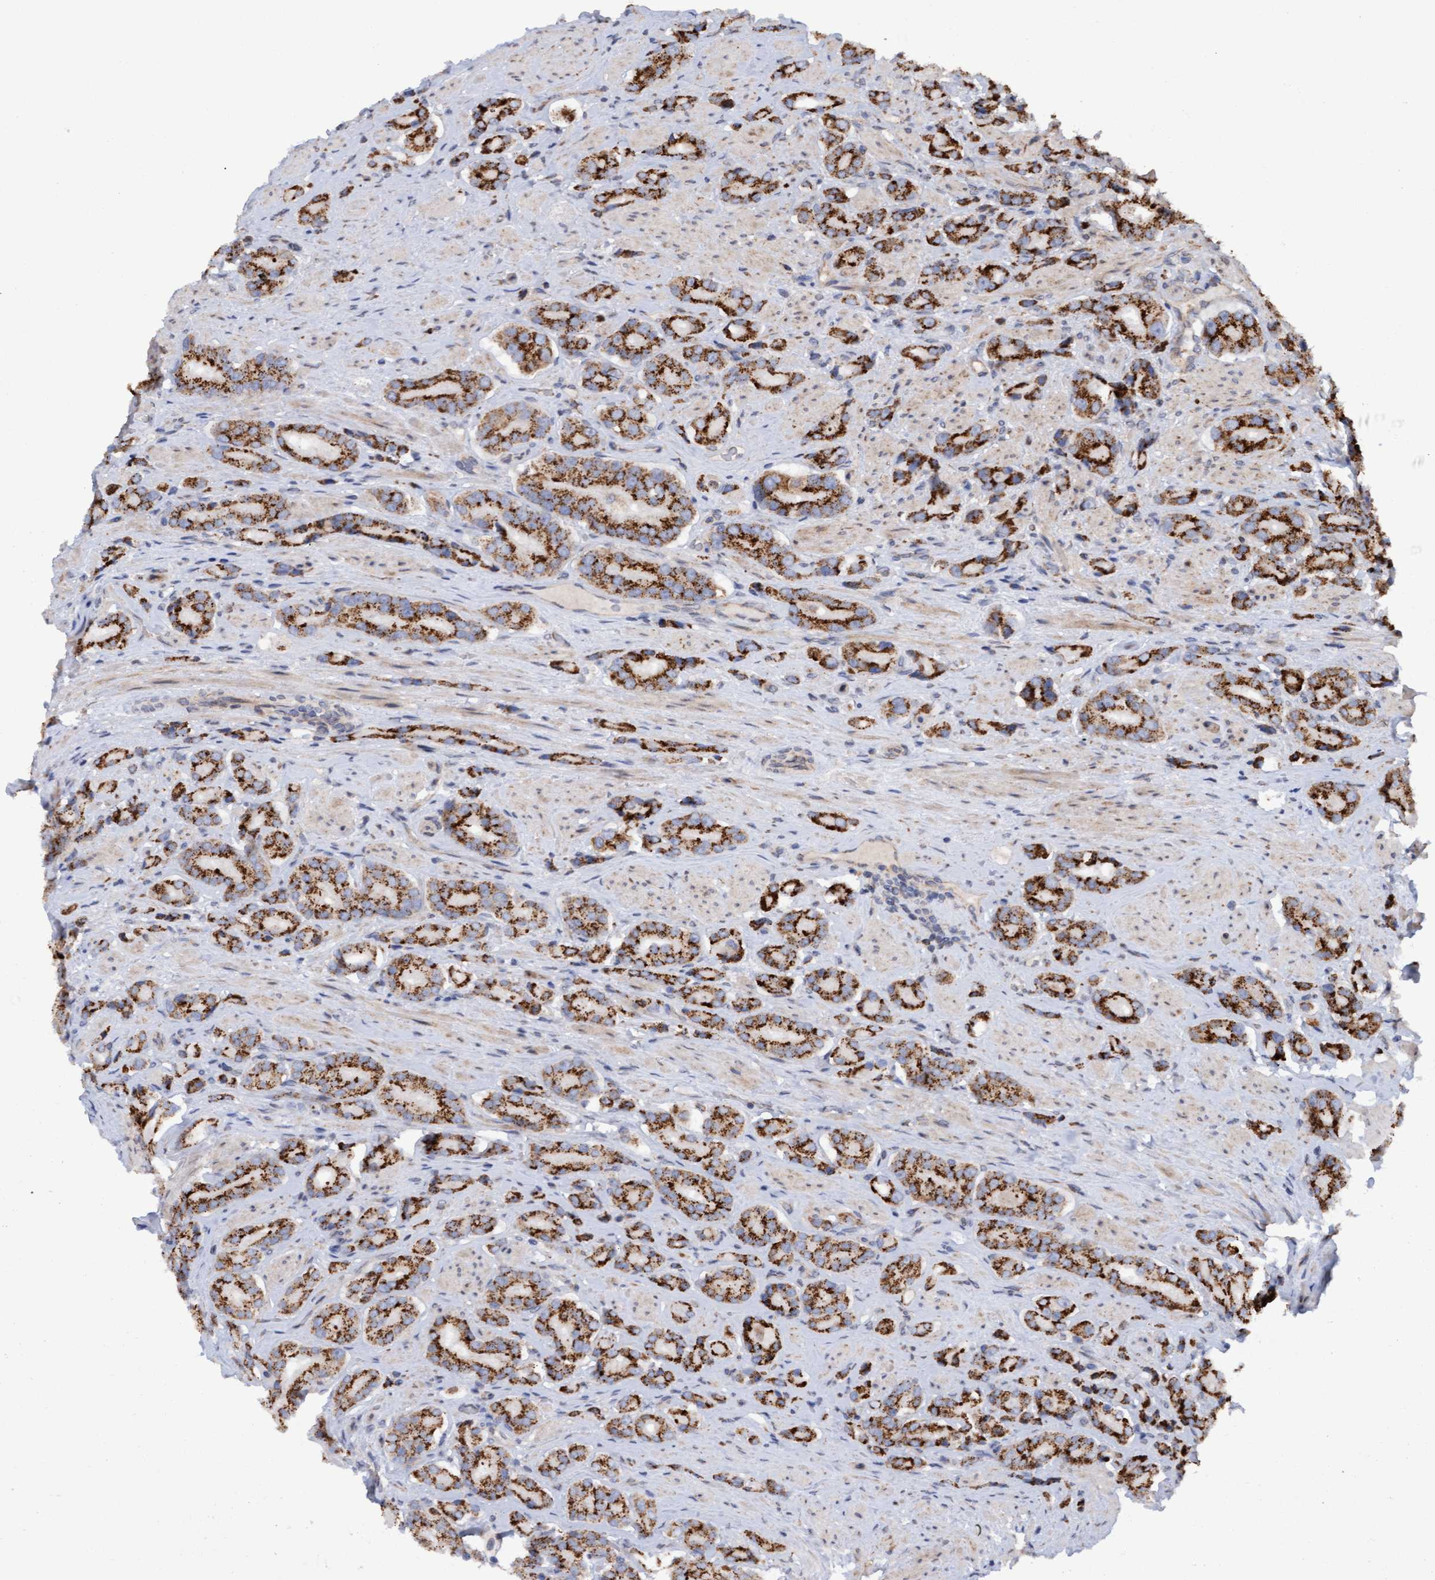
{"staining": {"intensity": "strong", "quantity": ">75%", "location": "cytoplasmic/membranous"}, "tissue": "prostate cancer", "cell_type": "Tumor cells", "image_type": "cancer", "snomed": [{"axis": "morphology", "description": "Adenocarcinoma, High grade"}, {"axis": "topography", "description": "Prostate"}], "caption": "Immunohistochemical staining of prostate high-grade adenocarcinoma reveals high levels of strong cytoplasmic/membranous protein staining in approximately >75% of tumor cells.", "gene": "MGLL", "patient": {"sex": "male", "age": 71}}